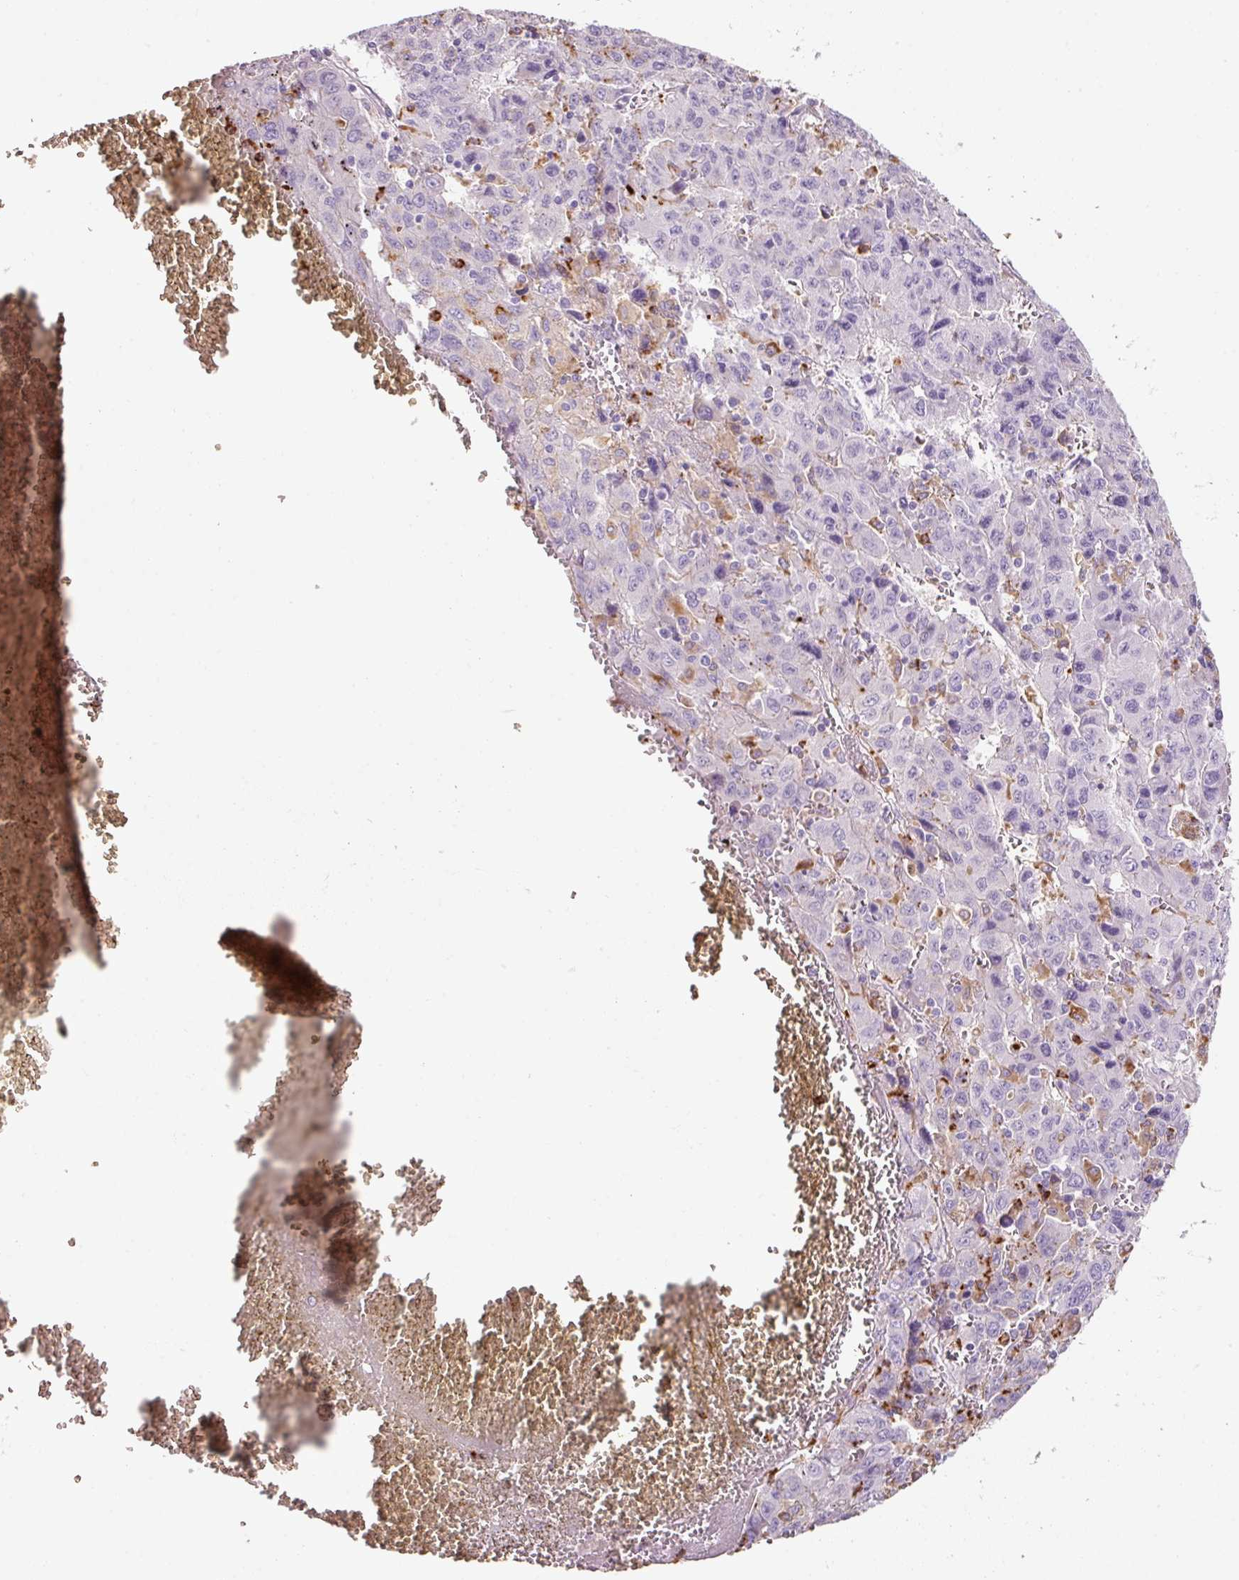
{"staining": {"intensity": "negative", "quantity": "none", "location": "none"}, "tissue": "liver cancer", "cell_type": "Tumor cells", "image_type": "cancer", "snomed": [{"axis": "morphology", "description": "Carcinoma, Hepatocellular, NOS"}, {"axis": "topography", "description": "Liver"}], "caption": "Micrograph shows no significant protein staining in tumor cells of liver hepatocellular carcinoma.", "gene": "TMC8", "patient": {"sex": "female", "age": 53}}